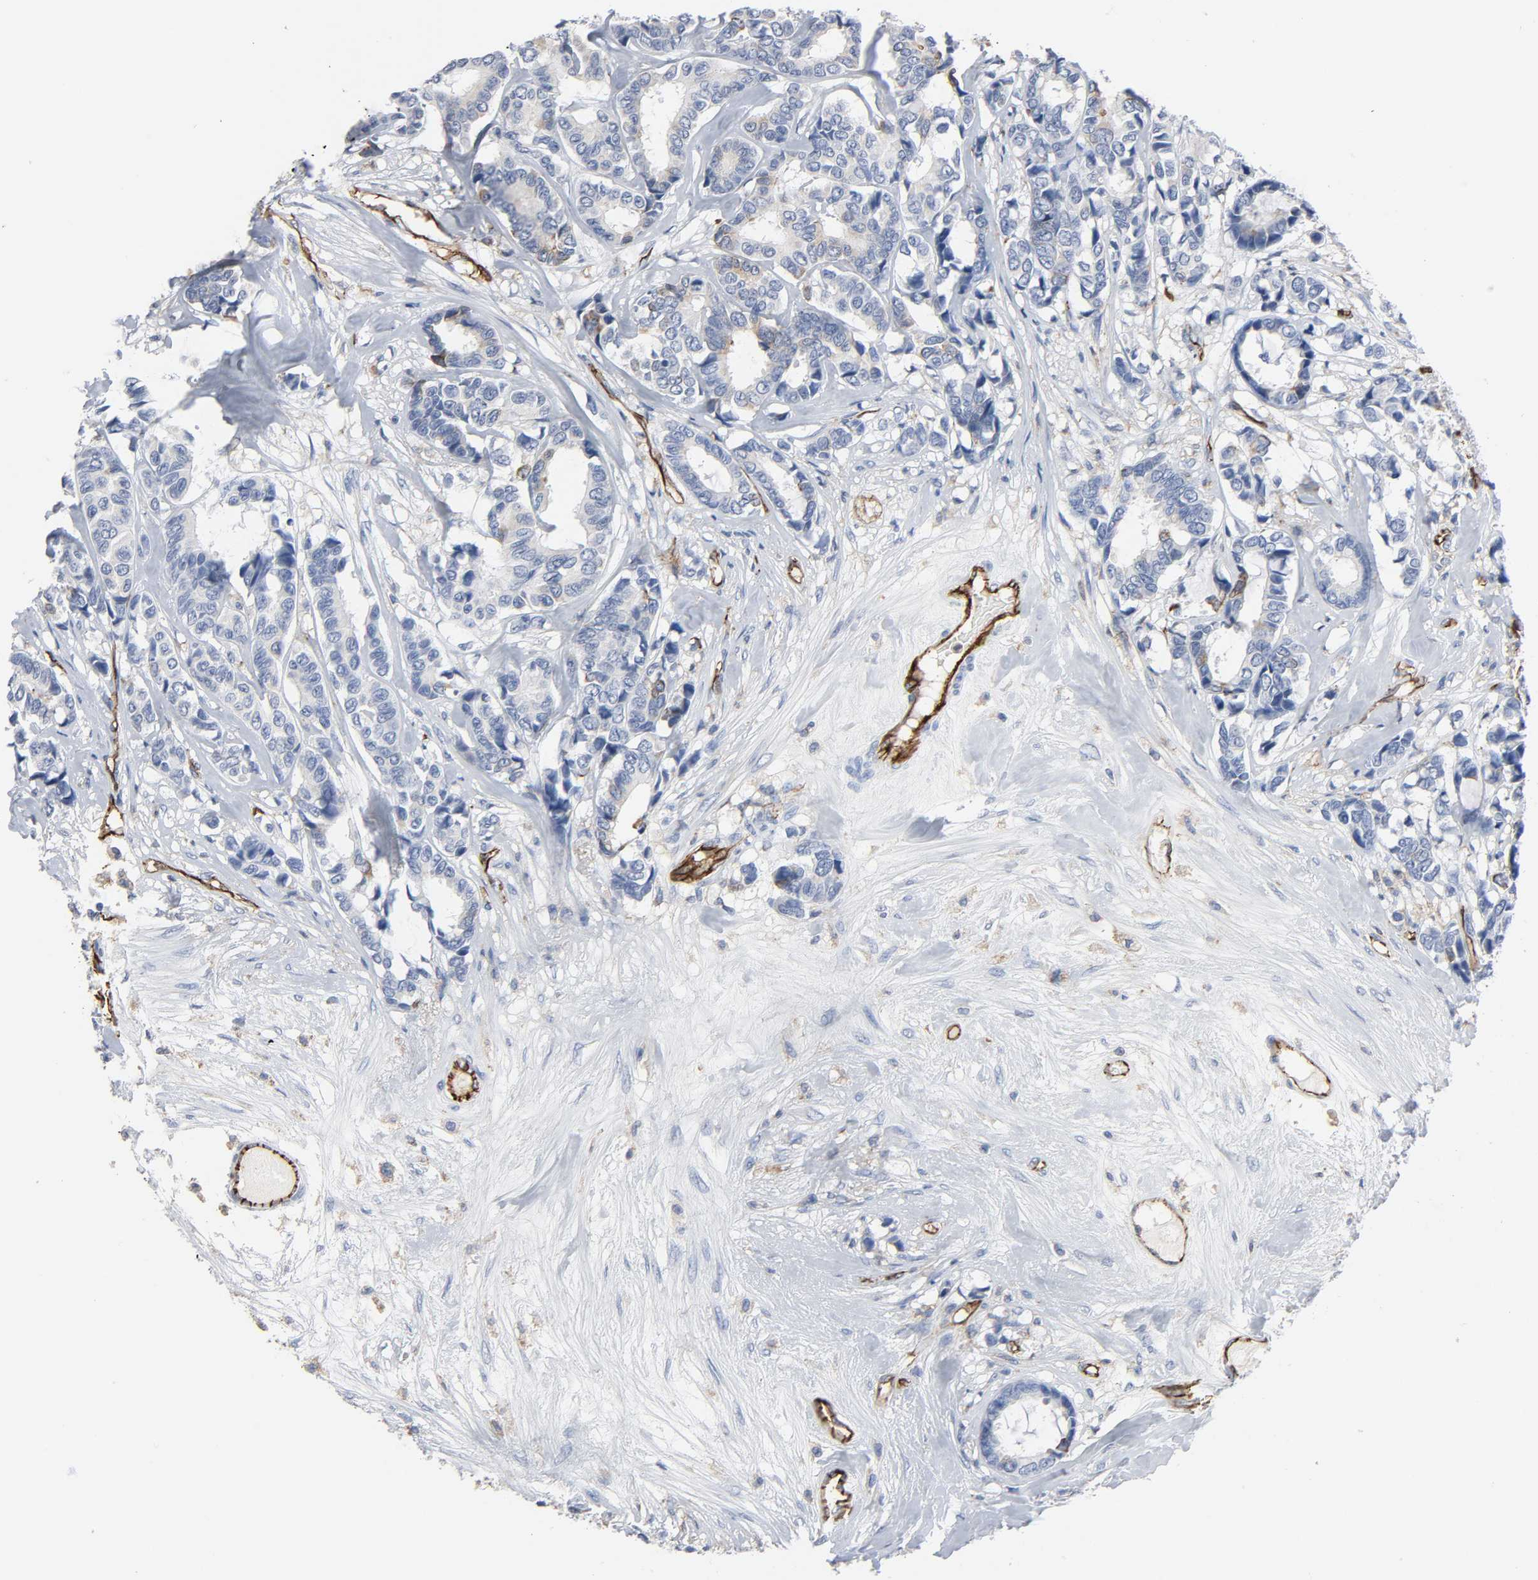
{"staining": {"intensity": "negative", "quantity": "none", "location": "none"}, "tissue": "breast cancer", "cell_type": "Tumor cells", "image_type": "cancer", "snomed": [{"axis": "morphology", "description": "Duct carcinoma"}, {"axis": "topography", "description": "Breast"}], "caption": "Immunohistochemical staining of human breast cancer (intraductal carcinoma) shows no significant positivity in tumor cells.", "gene": "PECAM1", "patient": {"sex": "female", "age": 87}}